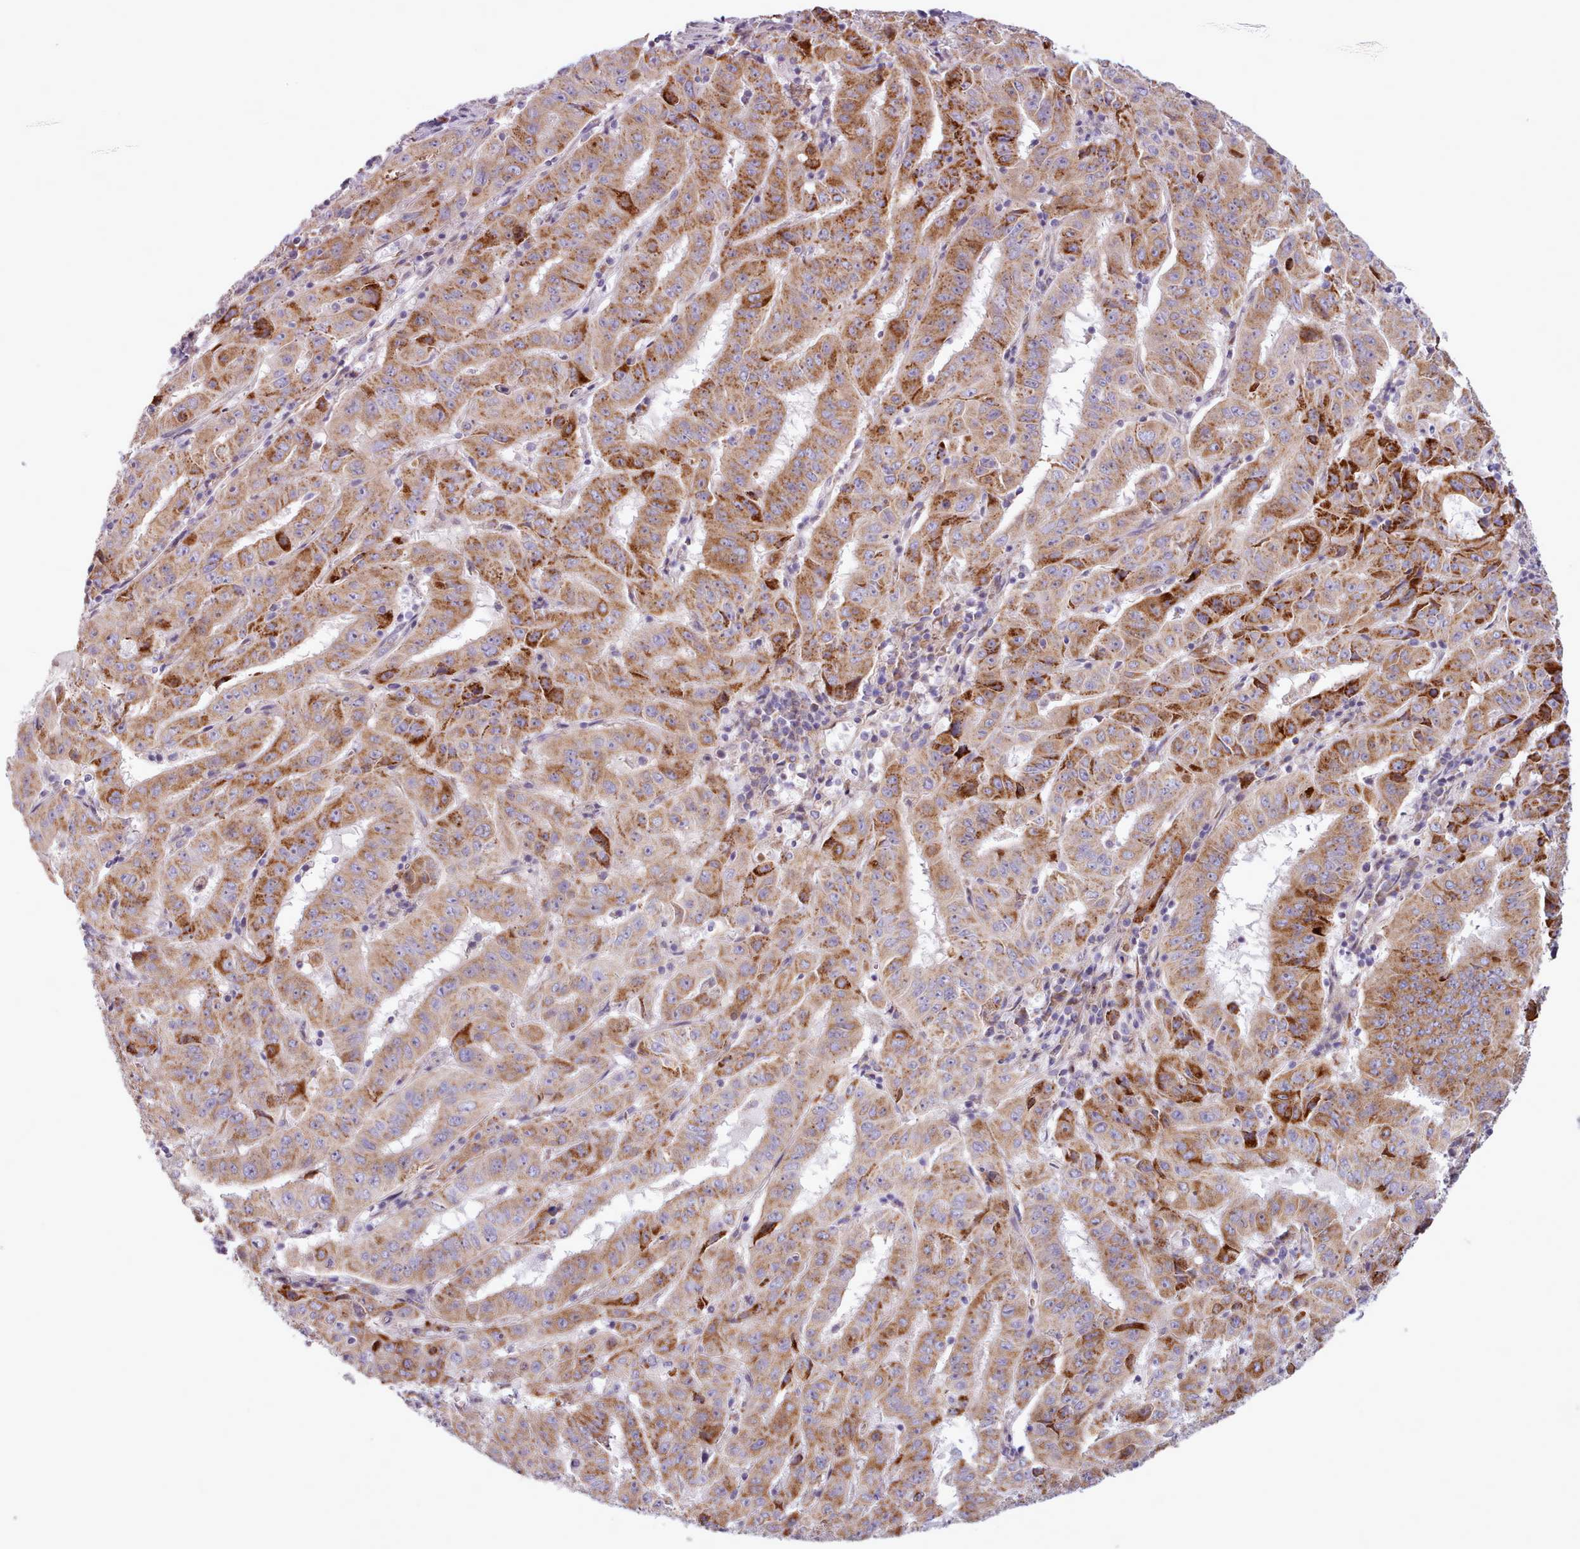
{"staining": {"intensity": "moderate", "quantity": ">75%", "location": "cytoplasmic/membranous"}, "tissue": "pancreatic cancer", "cell_type": "Tumor cells", "image_type": "cancer", "snomed": [{"axis": "morphology", "description": "Adenocarcinoma, NOS"}, {"axis": "topography", "description": "Pancreas"}], "caption": "Tumor cells exhibit moderate cytoplasmic/membranous staining in about >75% of cells in pancreatic adenocarcinoma.", "gene": "AVL9", "patient": {"sex": "male", "age": 63}}